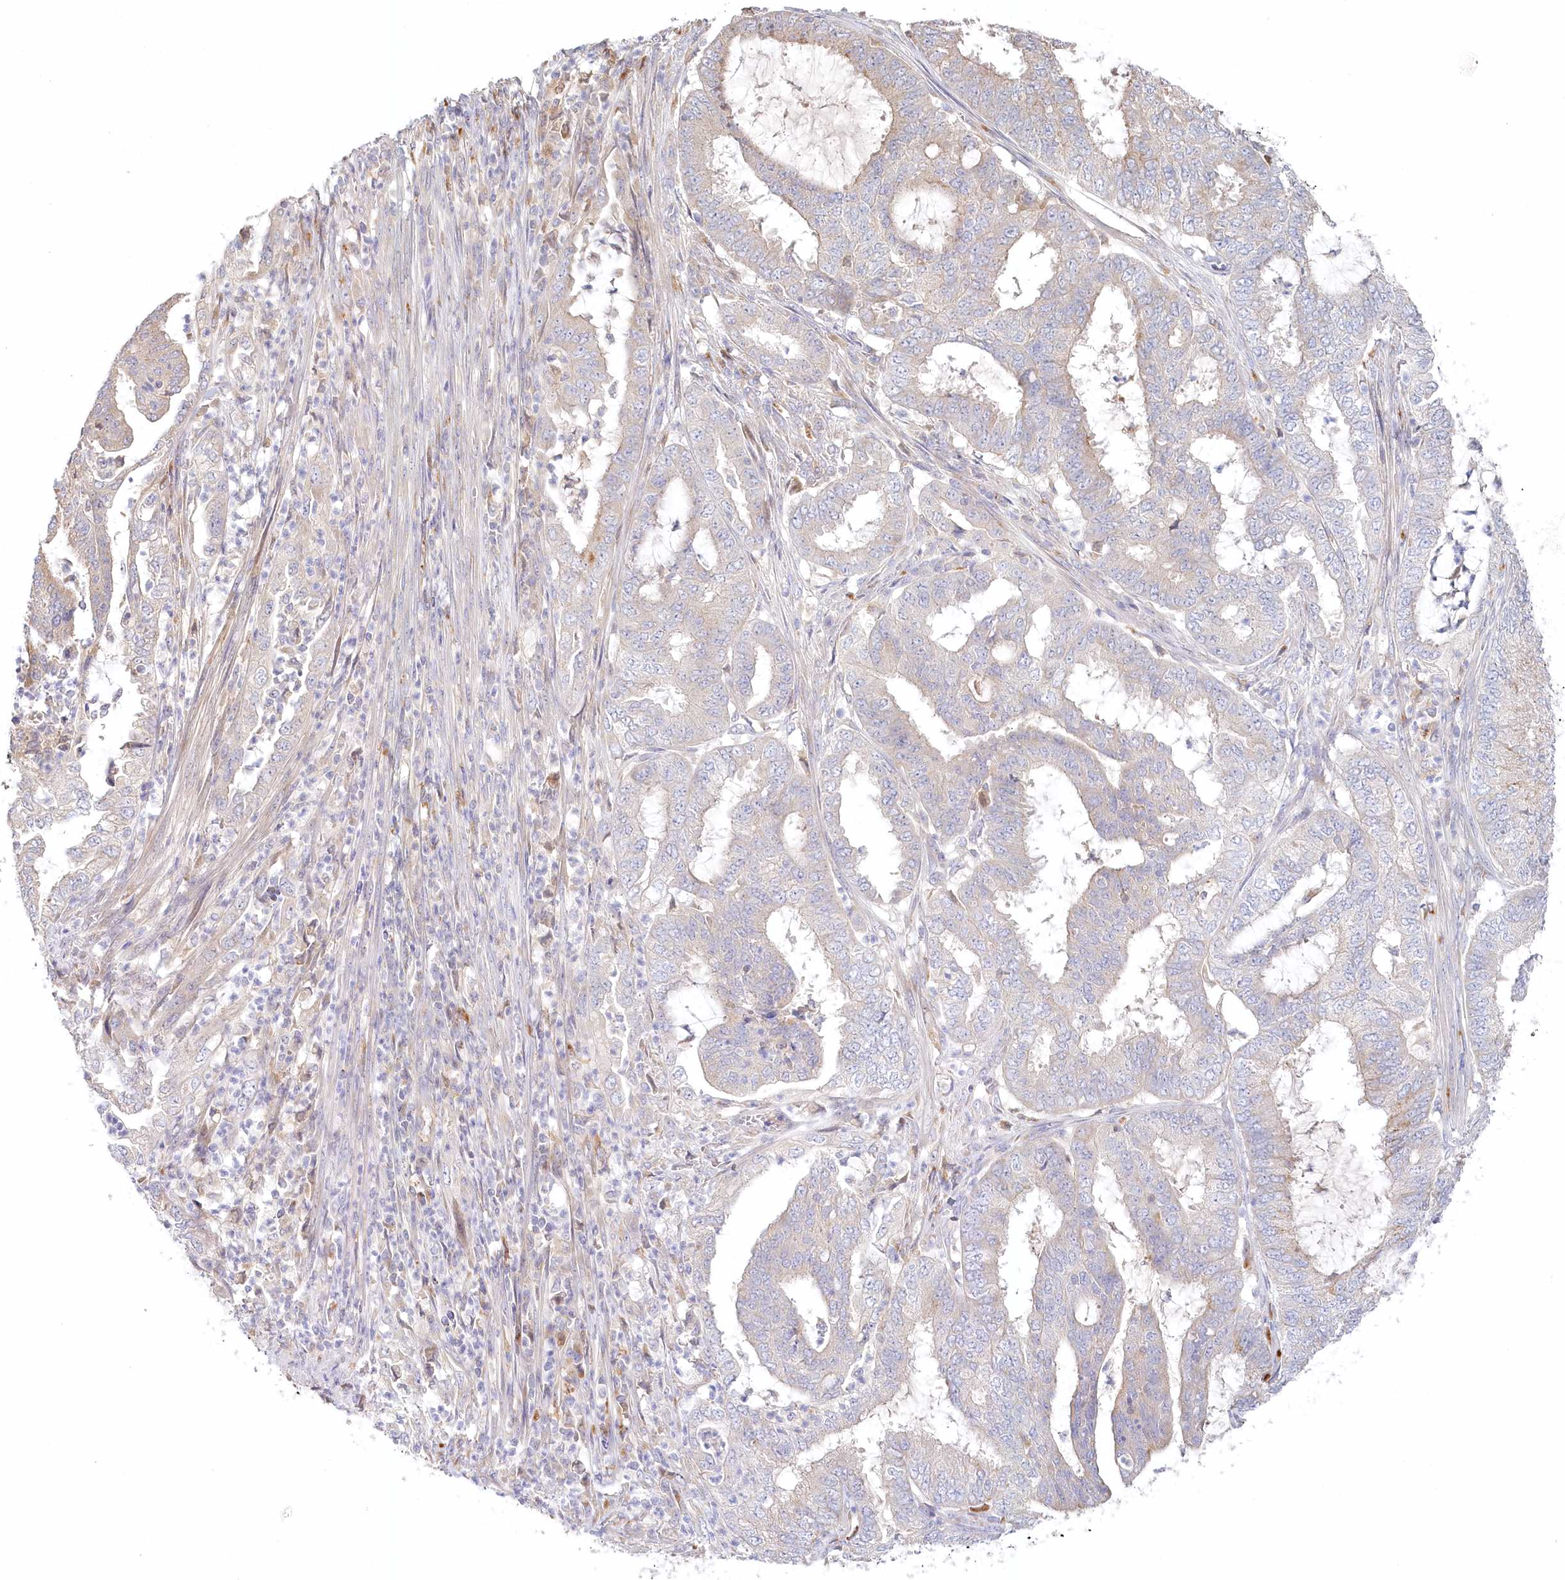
{"staining": {"intensity": "negative", "quantity": "none", "location": "none"}, "tissue": "endometrial cancer", "cell_type": "Tumor cells", "image_type": "cancer", "snomed": [{"axis": "morphology", "description": "Adenocarcinoma, NOS"}, {"axis": "topography", "description": "Endometrium"}], "caption": "The micrograph reveals no significant expression in tumor cells of endometrial adenocarcinoma. (DAB IHC, high magnification).", "gene": "VSIG1", "patient": {"sex": "female", "age": 51}}